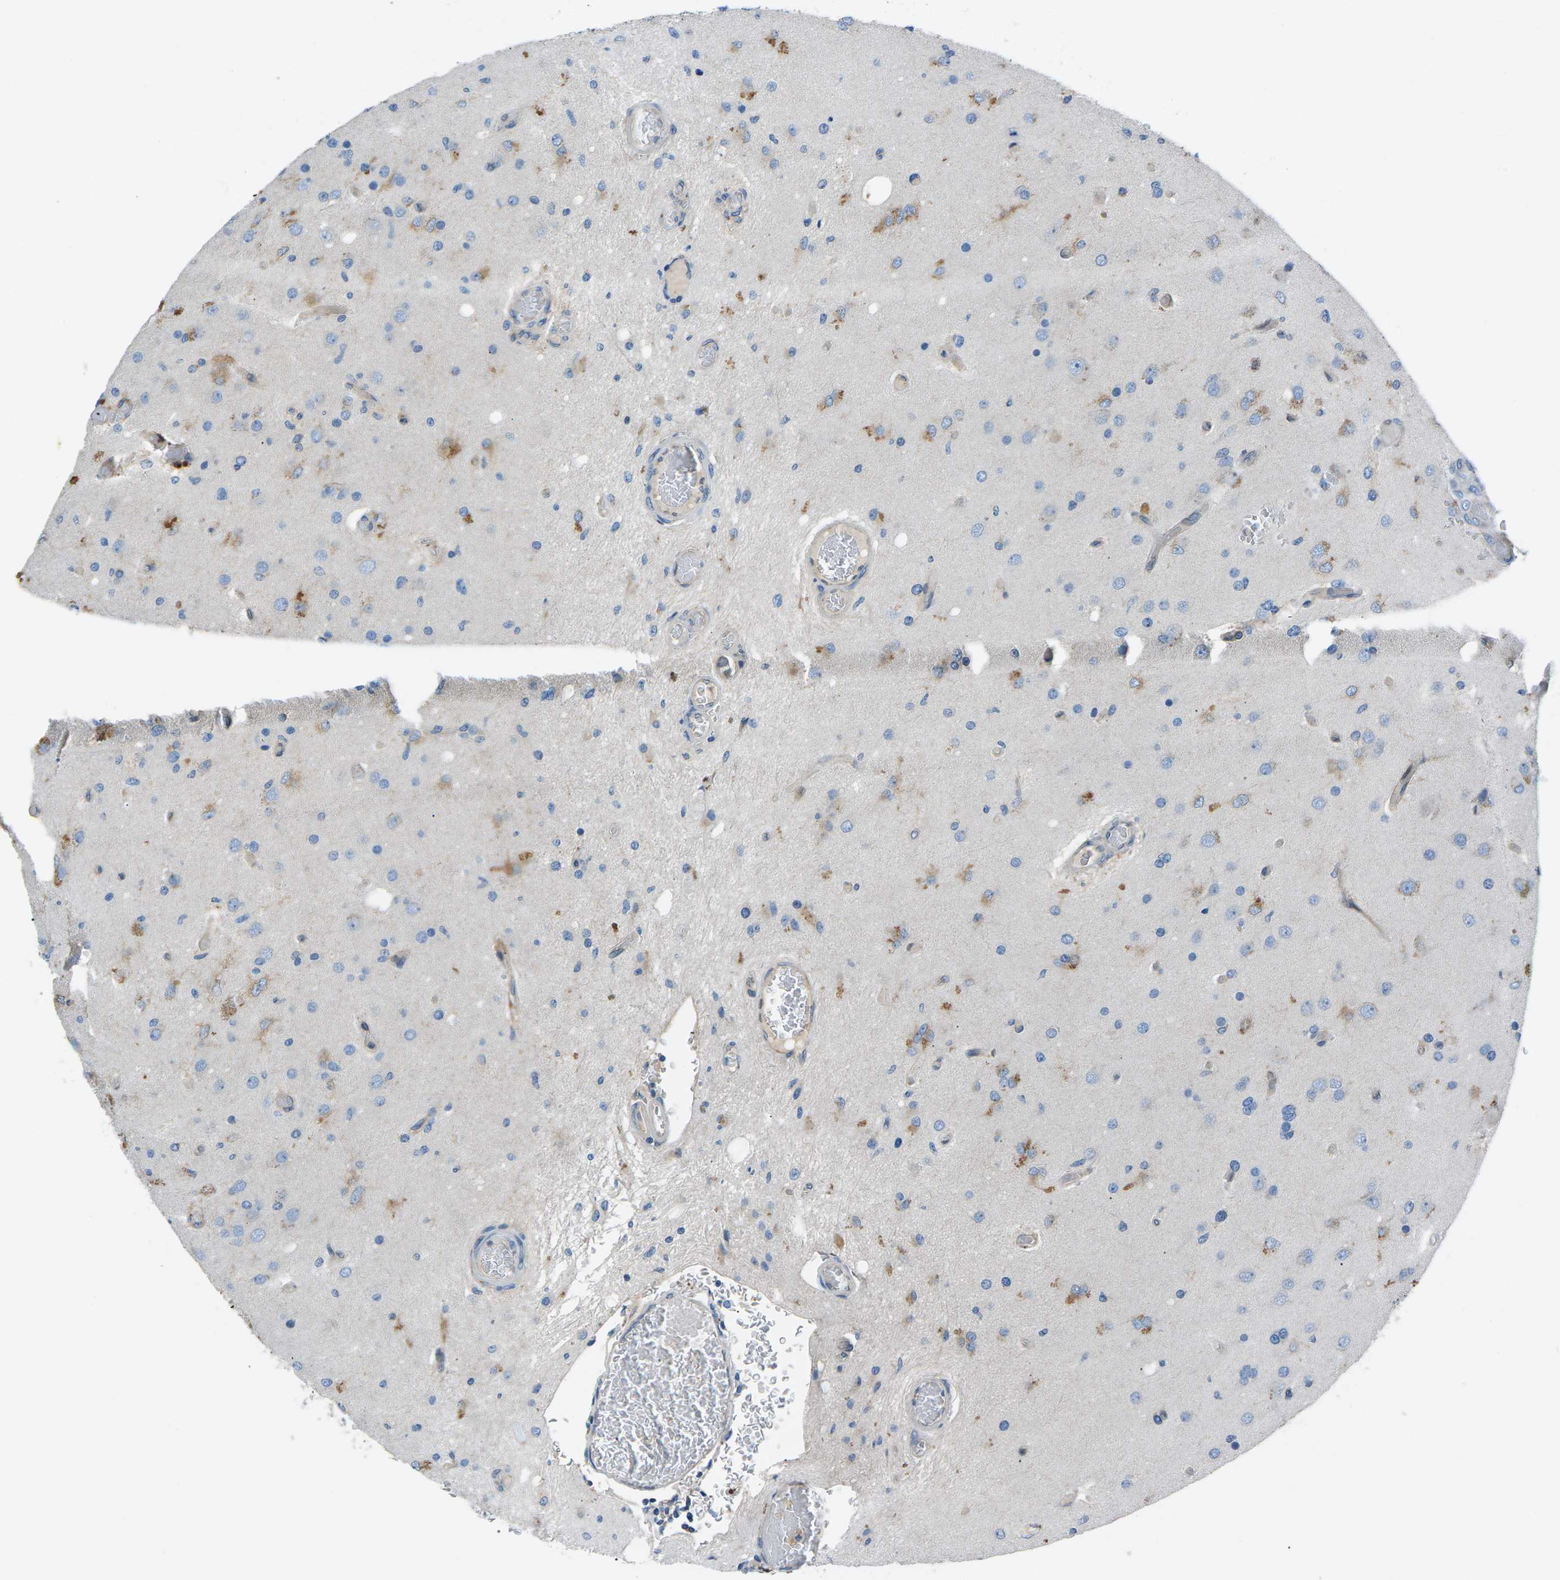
{"staining": {"intensity": "moderate", "quantity": "<25%", "location": "cytoplasmic/membranous"}, "tissue": "glioma", "cell_type": "Tumor cells", "image_type": "cancer", "snomed": [{"axis": "morphology", "description": "Normal tissue, NOS"}, {"axis": "morphology", "description": "Glioma, malignant, High grade"}, {"axis": "topography", "description": "Cerebral cortex"}], "caption": "Immunohistochemistry (IHC) micrograph of glioma stained for a protein (brown), which demonstrates low levels of moderate cytoplasmic/membranous expression in approximately <25% of tumor cells.", "gene": "ZDHHC24", "patient": {"sex": "male", "age": 77}}